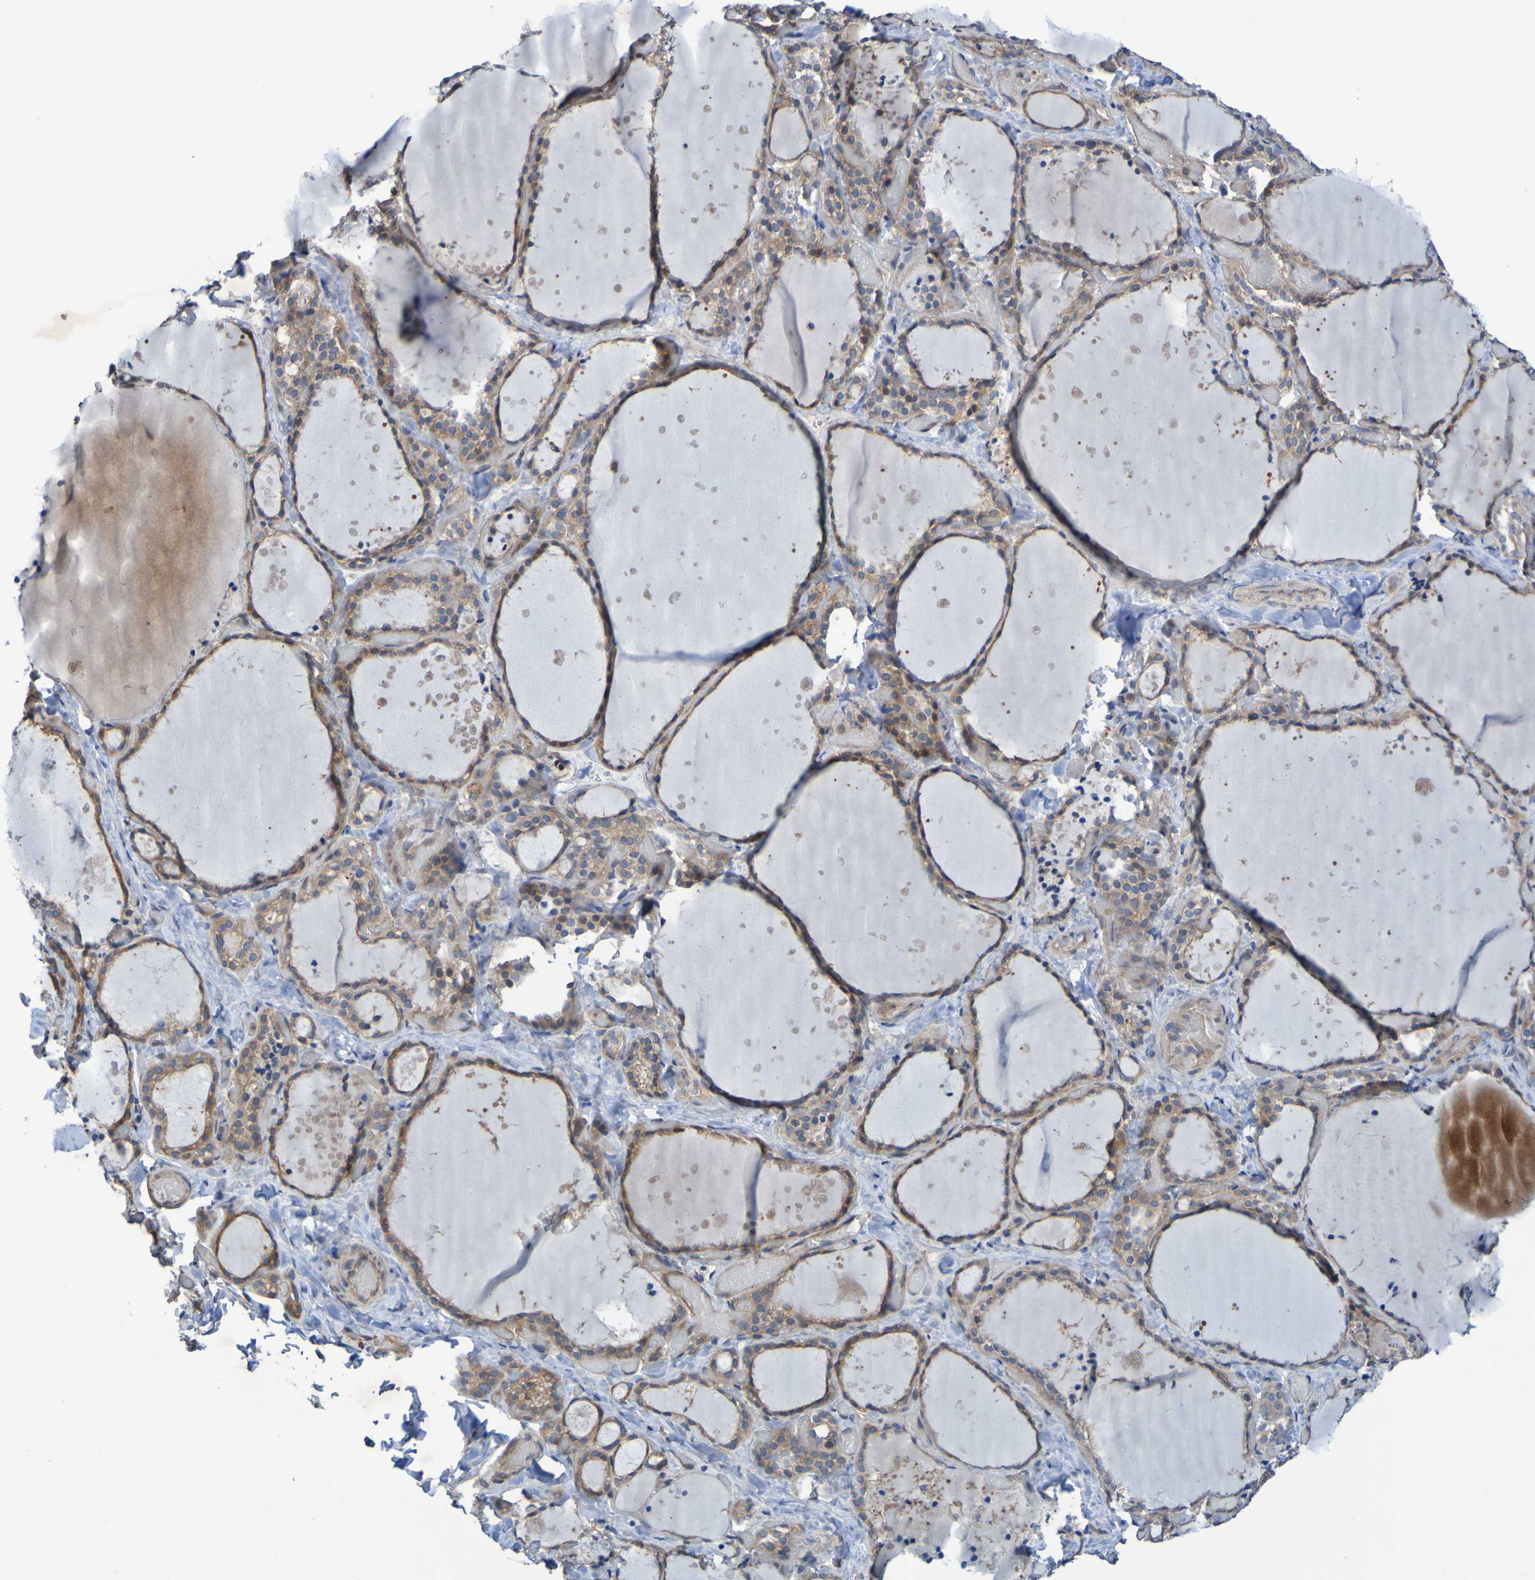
{"staining": {"intensity": "moderate", "quantity": ">75%", "location": "cytoplasmic/membranous"}, "tissue": "thyroid gland", "cell_type": "Glandular cells", "image_type": "normal", "snomed": [{"axis": "morphology", "description": "Normal tissue, NOS"}, {"axis": "topography", "description": "Thyroid gland"}], "caption": "Glandular cells show medium levels of moderate cytoplasmic/membranous staining in about >75% of cells in normal thyroid gland. The protein is shown in brown color, while the nuclei are stained blue.", "gene": "SDK1", "patient": {"sex": "female", "age": 44}}